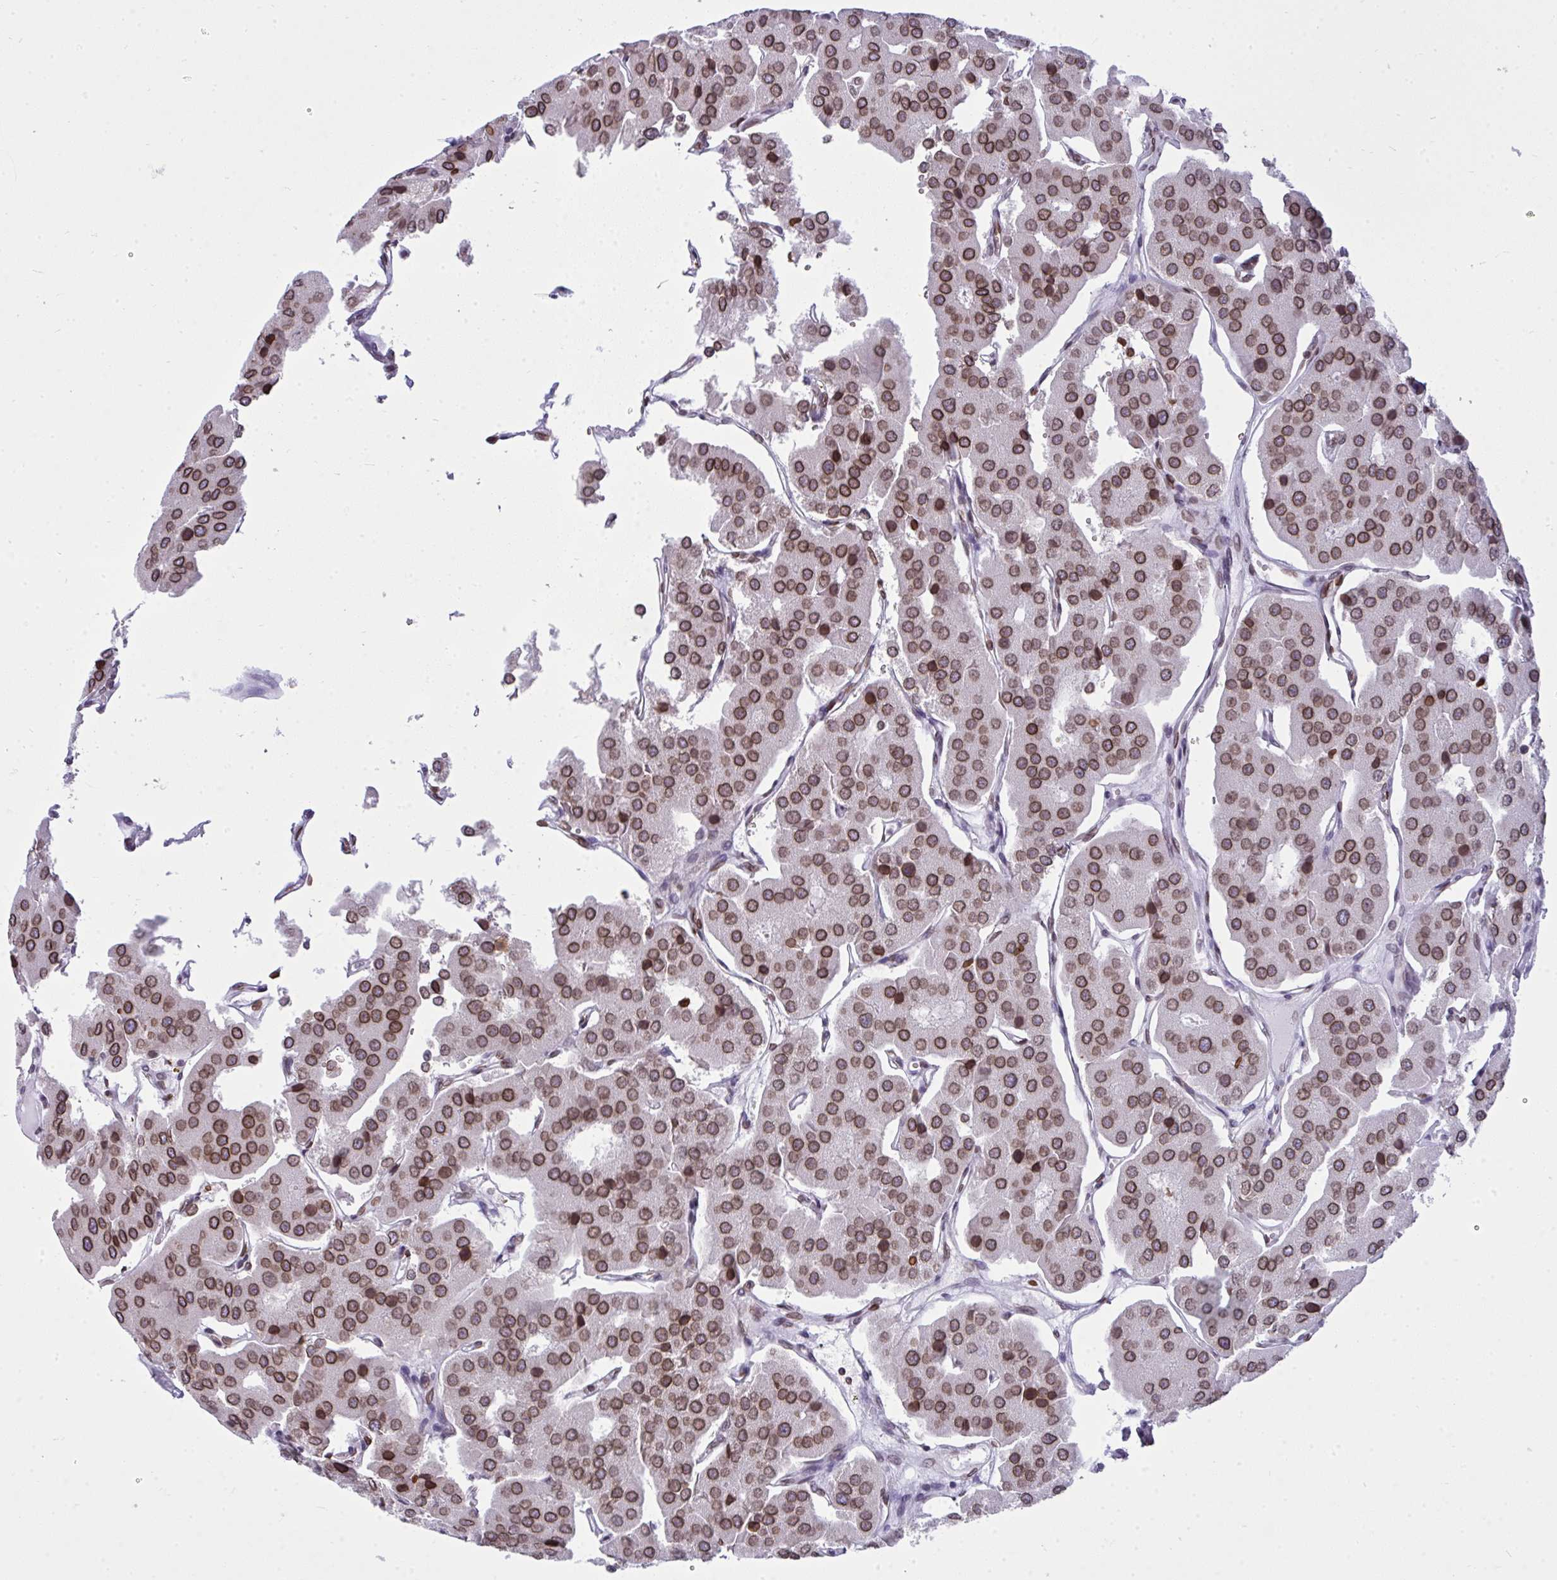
{"staining": {"intensity": "moderate", "quantity": ">75%", "location": "cytoplasmic/membranous,nuclear"}, "tissue": "parathyroid gland", "cell_type": "Glandular cells", "image_type": "normal", "snomed": [{"axis": "morphology", "description": "Normal tissue, NOS"}, {"axis": "morphology", "description": "Adenoma, NOS"}, {"axis": "topography", "description": "Parathyroid gland"}], "caption": "Parathyroid gland stained for a protein exhibits moderate cytoplasmic/membranous,nuclear positivity in glandular cells. (DAB (3,3'-diaminobenzidine) = brown stain, brightfield microscopy at high magnification).", "gene": "LMNB2", "patient": {"sex": "female", "age": 86}}